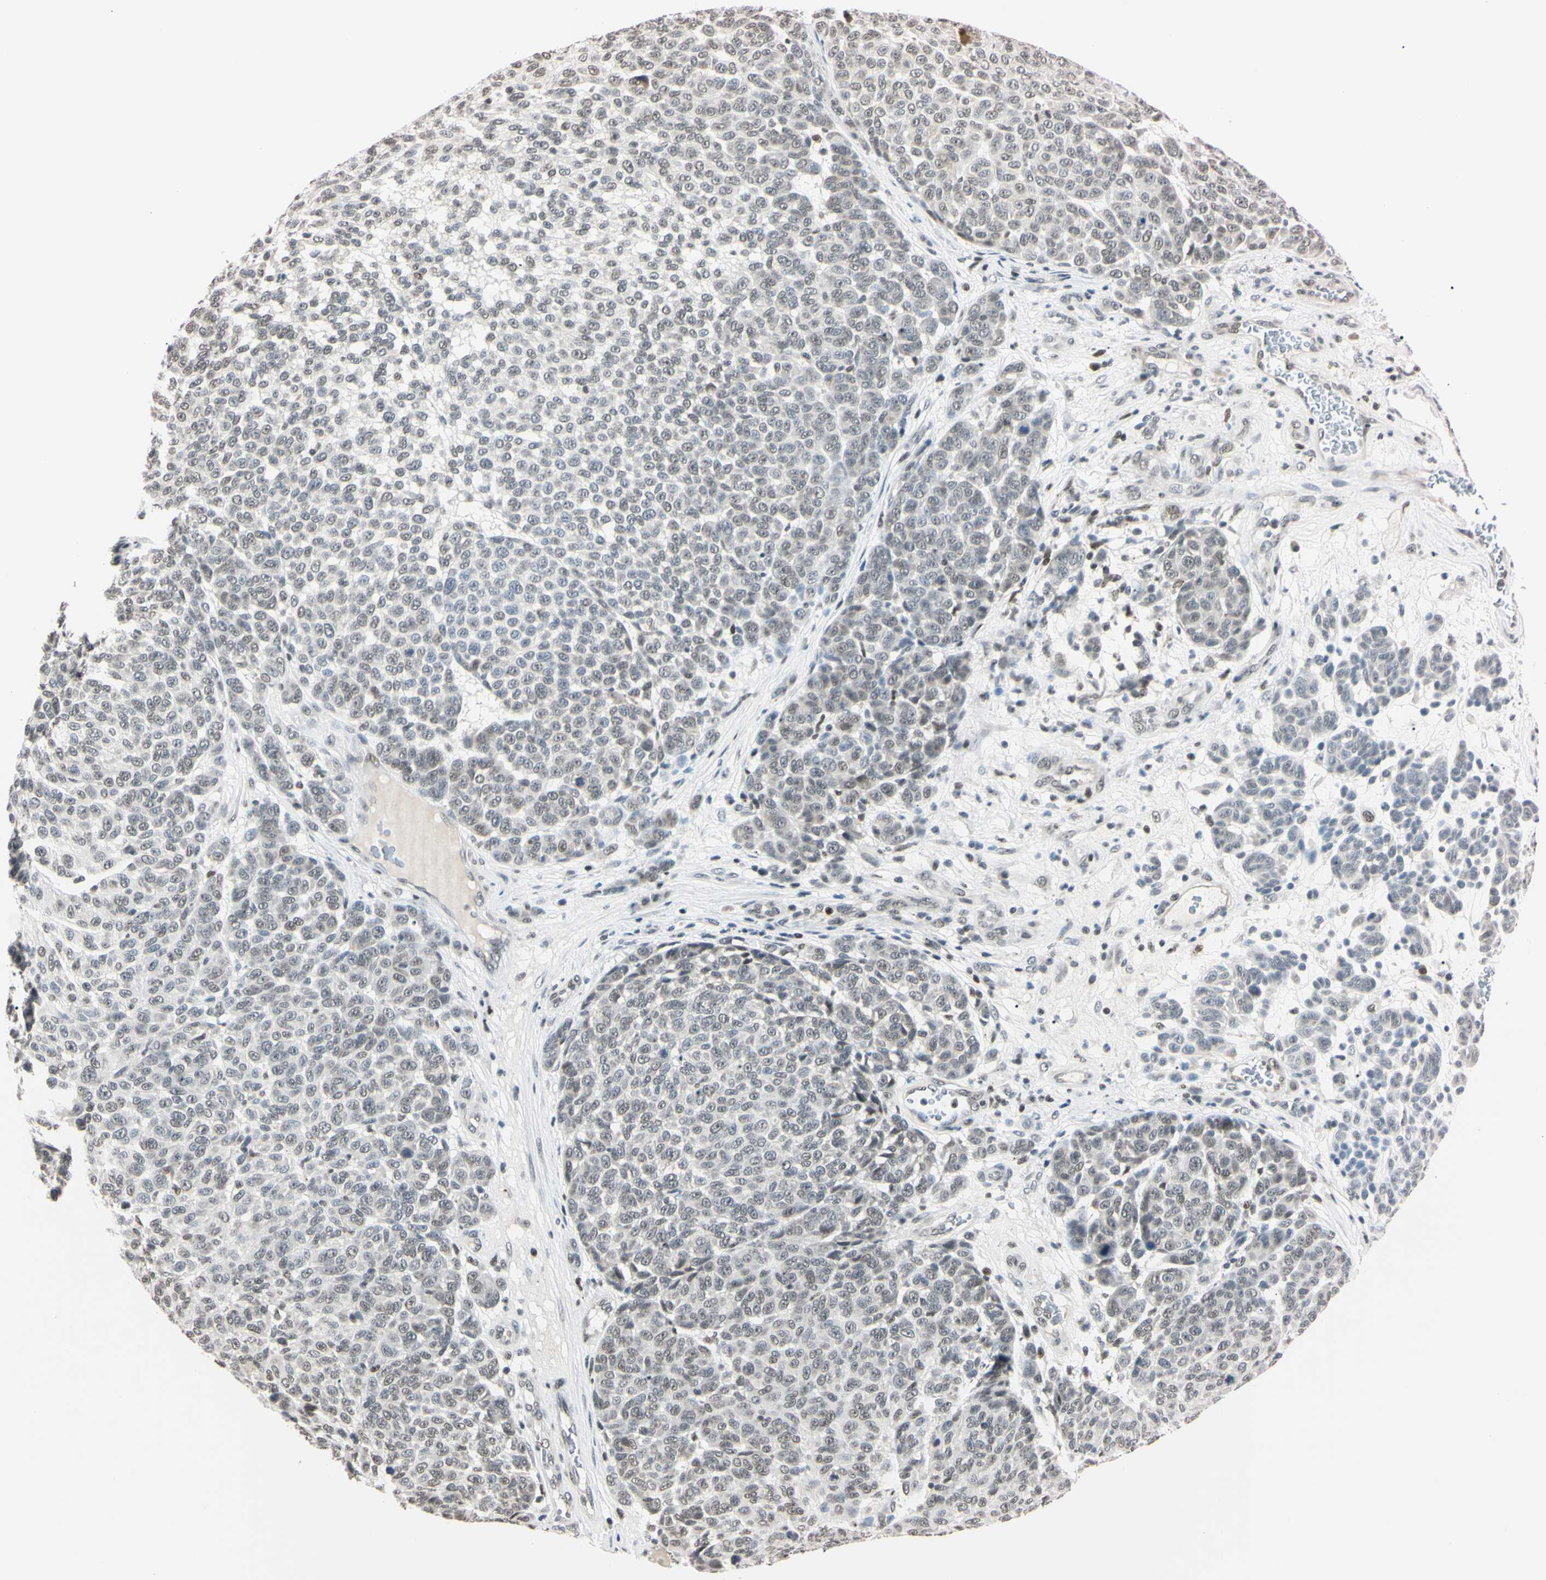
{"staining": {"intensity": "negative", "quantity": "none", "location": "none"}, "tissue": "melanoma", "cell_type": "Tumor cells", "image_type": "cancer", "snomed": [{"axis": "morphology", "description": "Malignant melanoma, NOS"}, {"axis": "topography", "description": "Skin"}], "caption": "This is an immunohistochemistry image of malignant melanoma. There is no staining in tumor cells.", "gene": "C1orf174", "patient": {"sex": "male", "age": 59}}